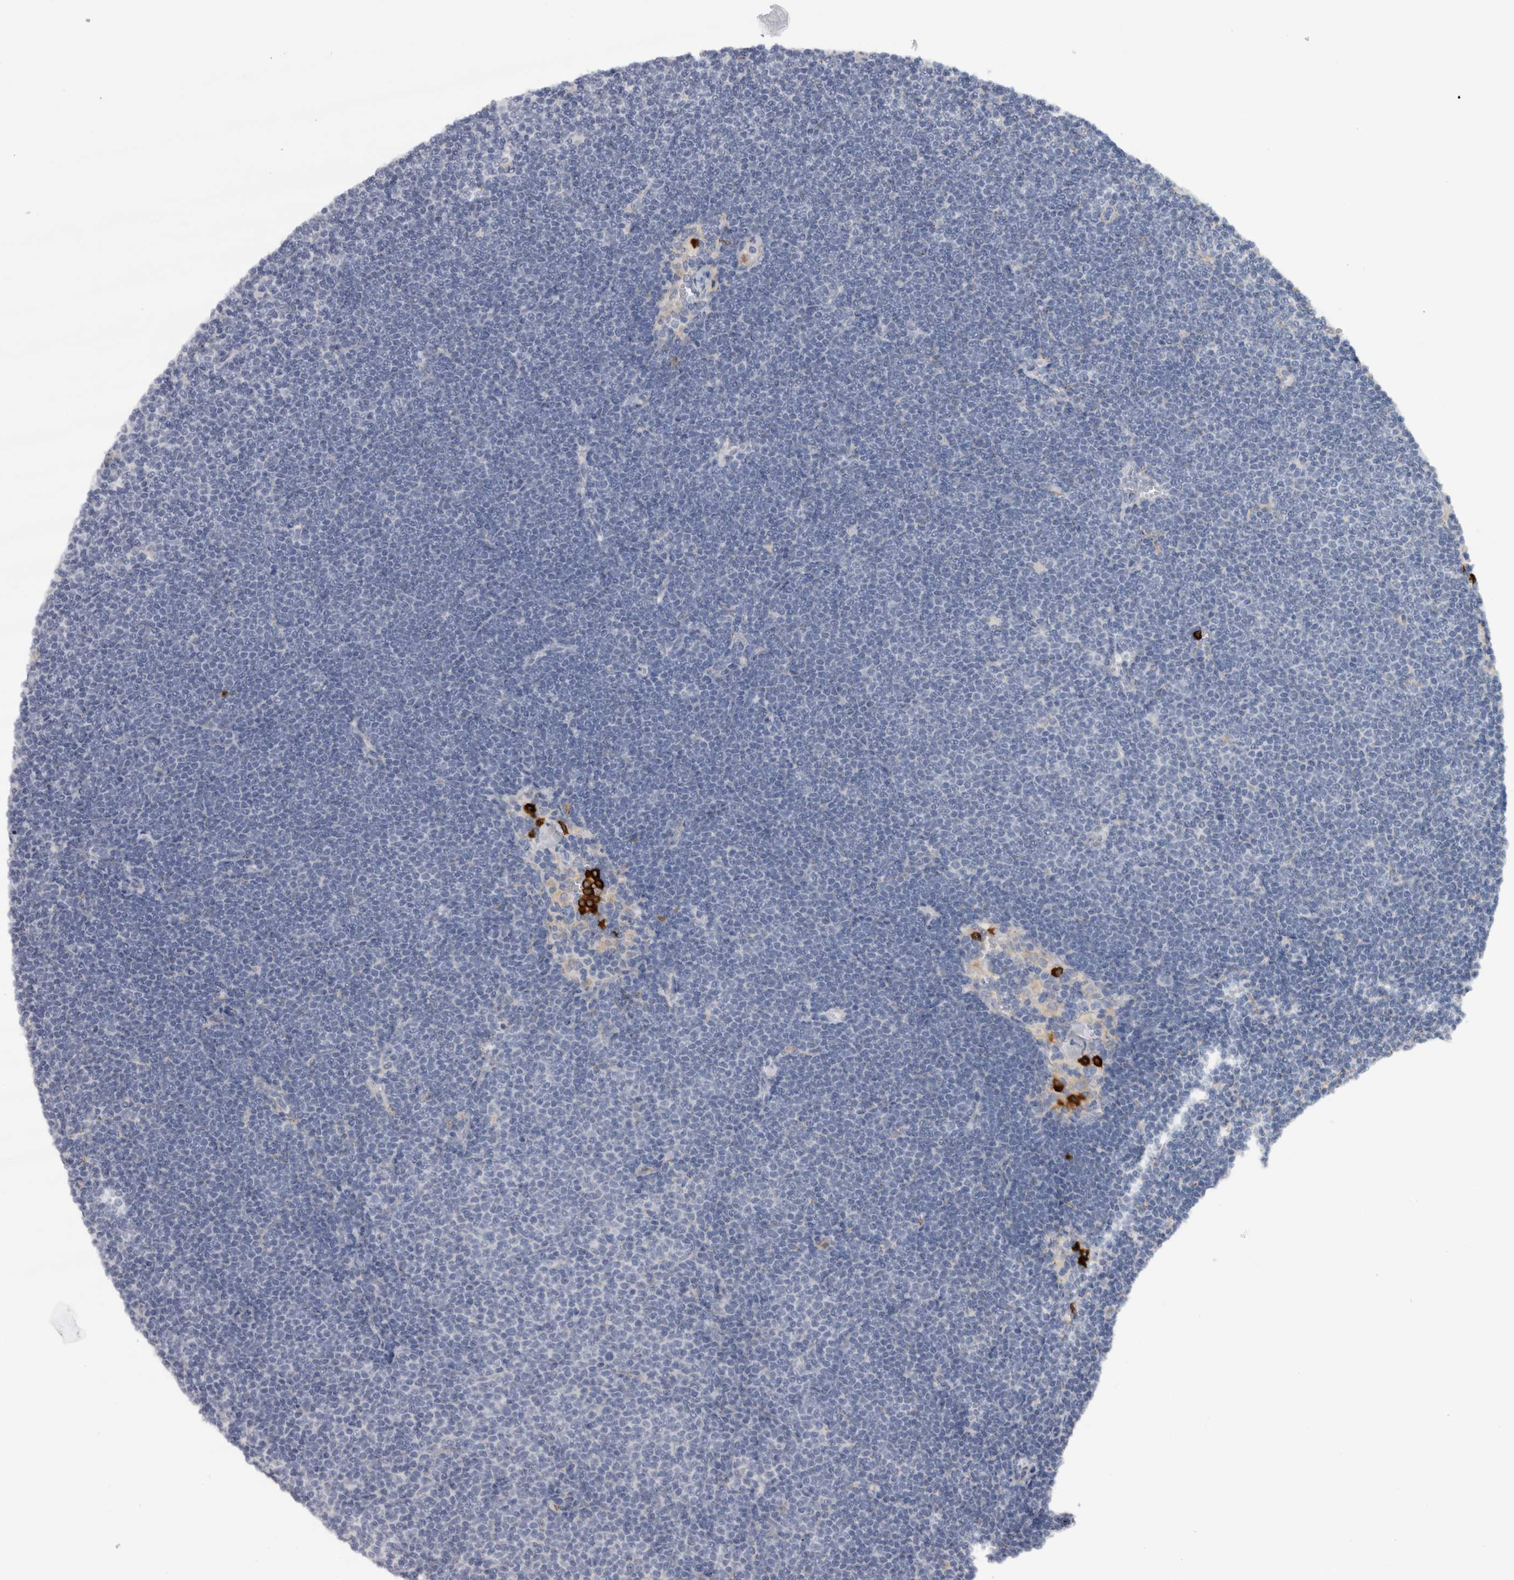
{"staining": {"intensity": "negative", "quantity": "none", "location": "none"}, "tissue": "lymphoma", "cell_type": "Tumor cells", "image_type": "cancer", "snomed": [{"axis": "morphology", "description": "Malignant lymphoma, non-Hodgkin's type, Low grade"}, {"axis": "topography", "description": "Lymph node"}], "caption": "The histopathology image displays no staining of tumor cells in lymphoma.", "gene": "CD63", "patient": {"sex": "female", "age": 53}}